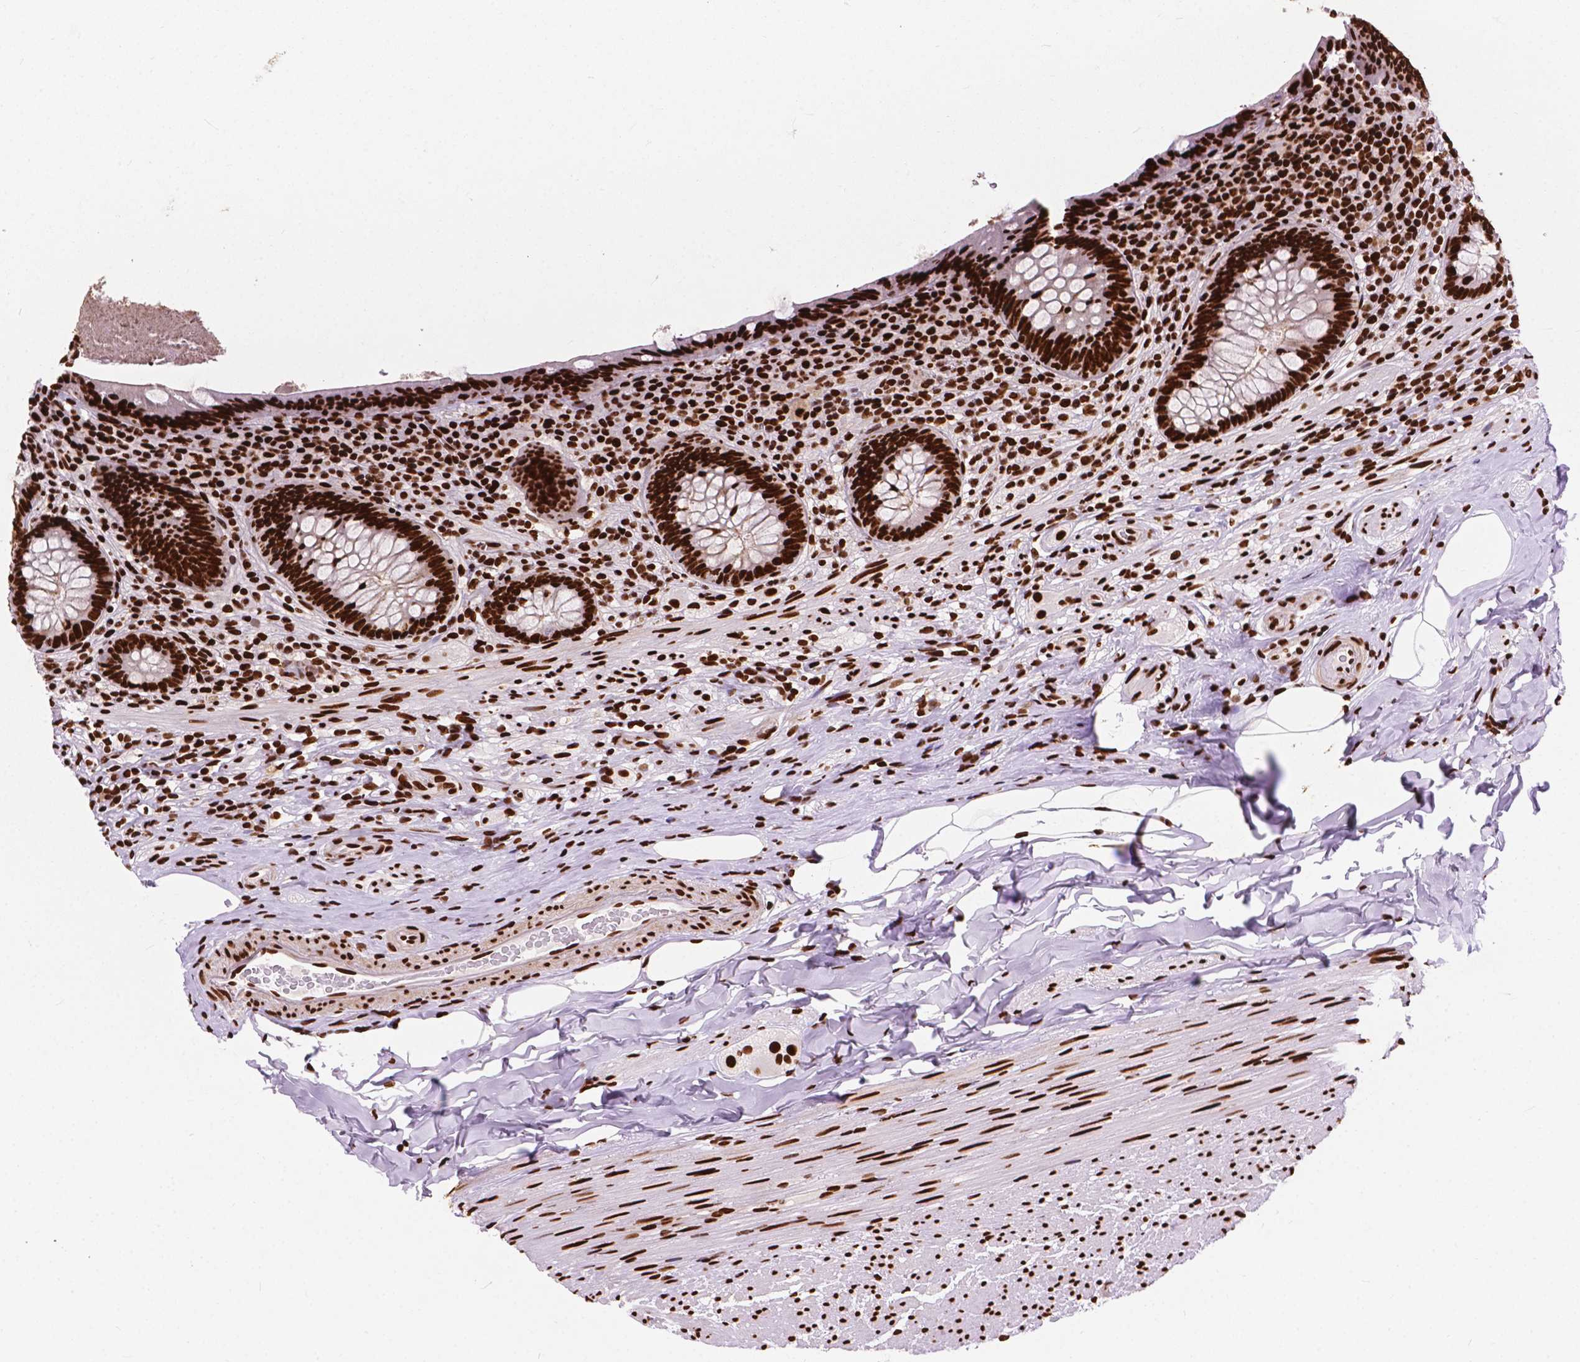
{"staining": {"intensity": "strong", "quantity": ">75%", "location": "nuclear"}, "tissue": "appendix", "cell_type": "Glandular cells", "image_type": "normal", "snomed": [{"axis": "morphology", "description": "Normal tissue, NOS"}, {"axis": "topography", "description": "Appendix"}], "caption": "The immunohistochemical stain labels strong nuclear staining in glandular cells of benign appendix. Immunohistochemistry stains the protein of interest in brown and the nuclei are stained blue.", "gene": "SMIM5", "patient": {"sex": "male", "age": 47}}